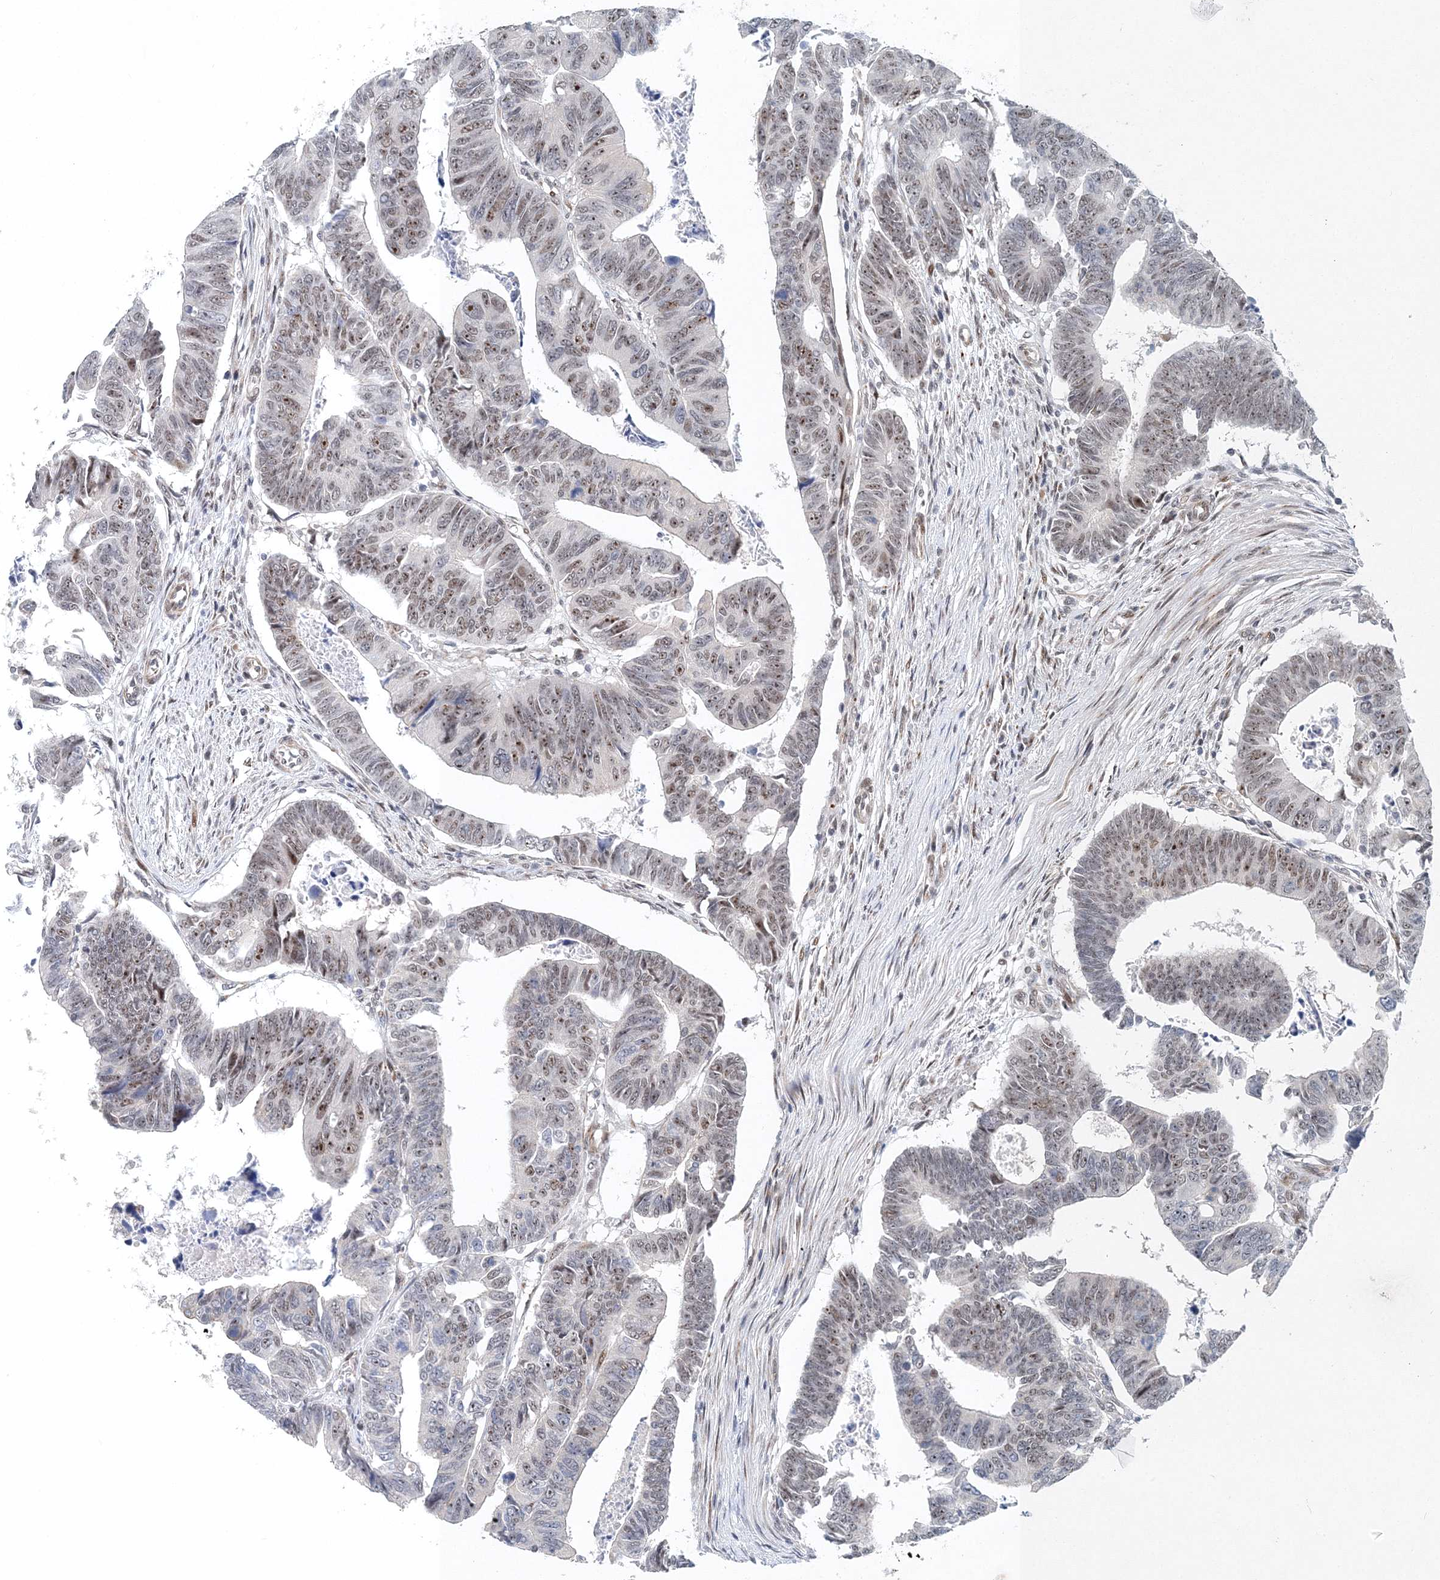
{"staining": {"intensity": "moderate", "quantity": "25%-75%", "location": "nuclear"}, "tissue": "colorectal cancer", "cell_type": "Tumor cells", "image_type": "cancer", "snomed": [{"axis": "morphology", "description": "Adenocarcinoma, NOS"}, {"axis": "topography", "description": "Rectum"}], "caption": "Moderate nuclear positivity is seen in about 25%-75% of tumor cells in colorectal cancer.", "gene": "UIMC1", "patient": {"sex": "female", "age": 65}}